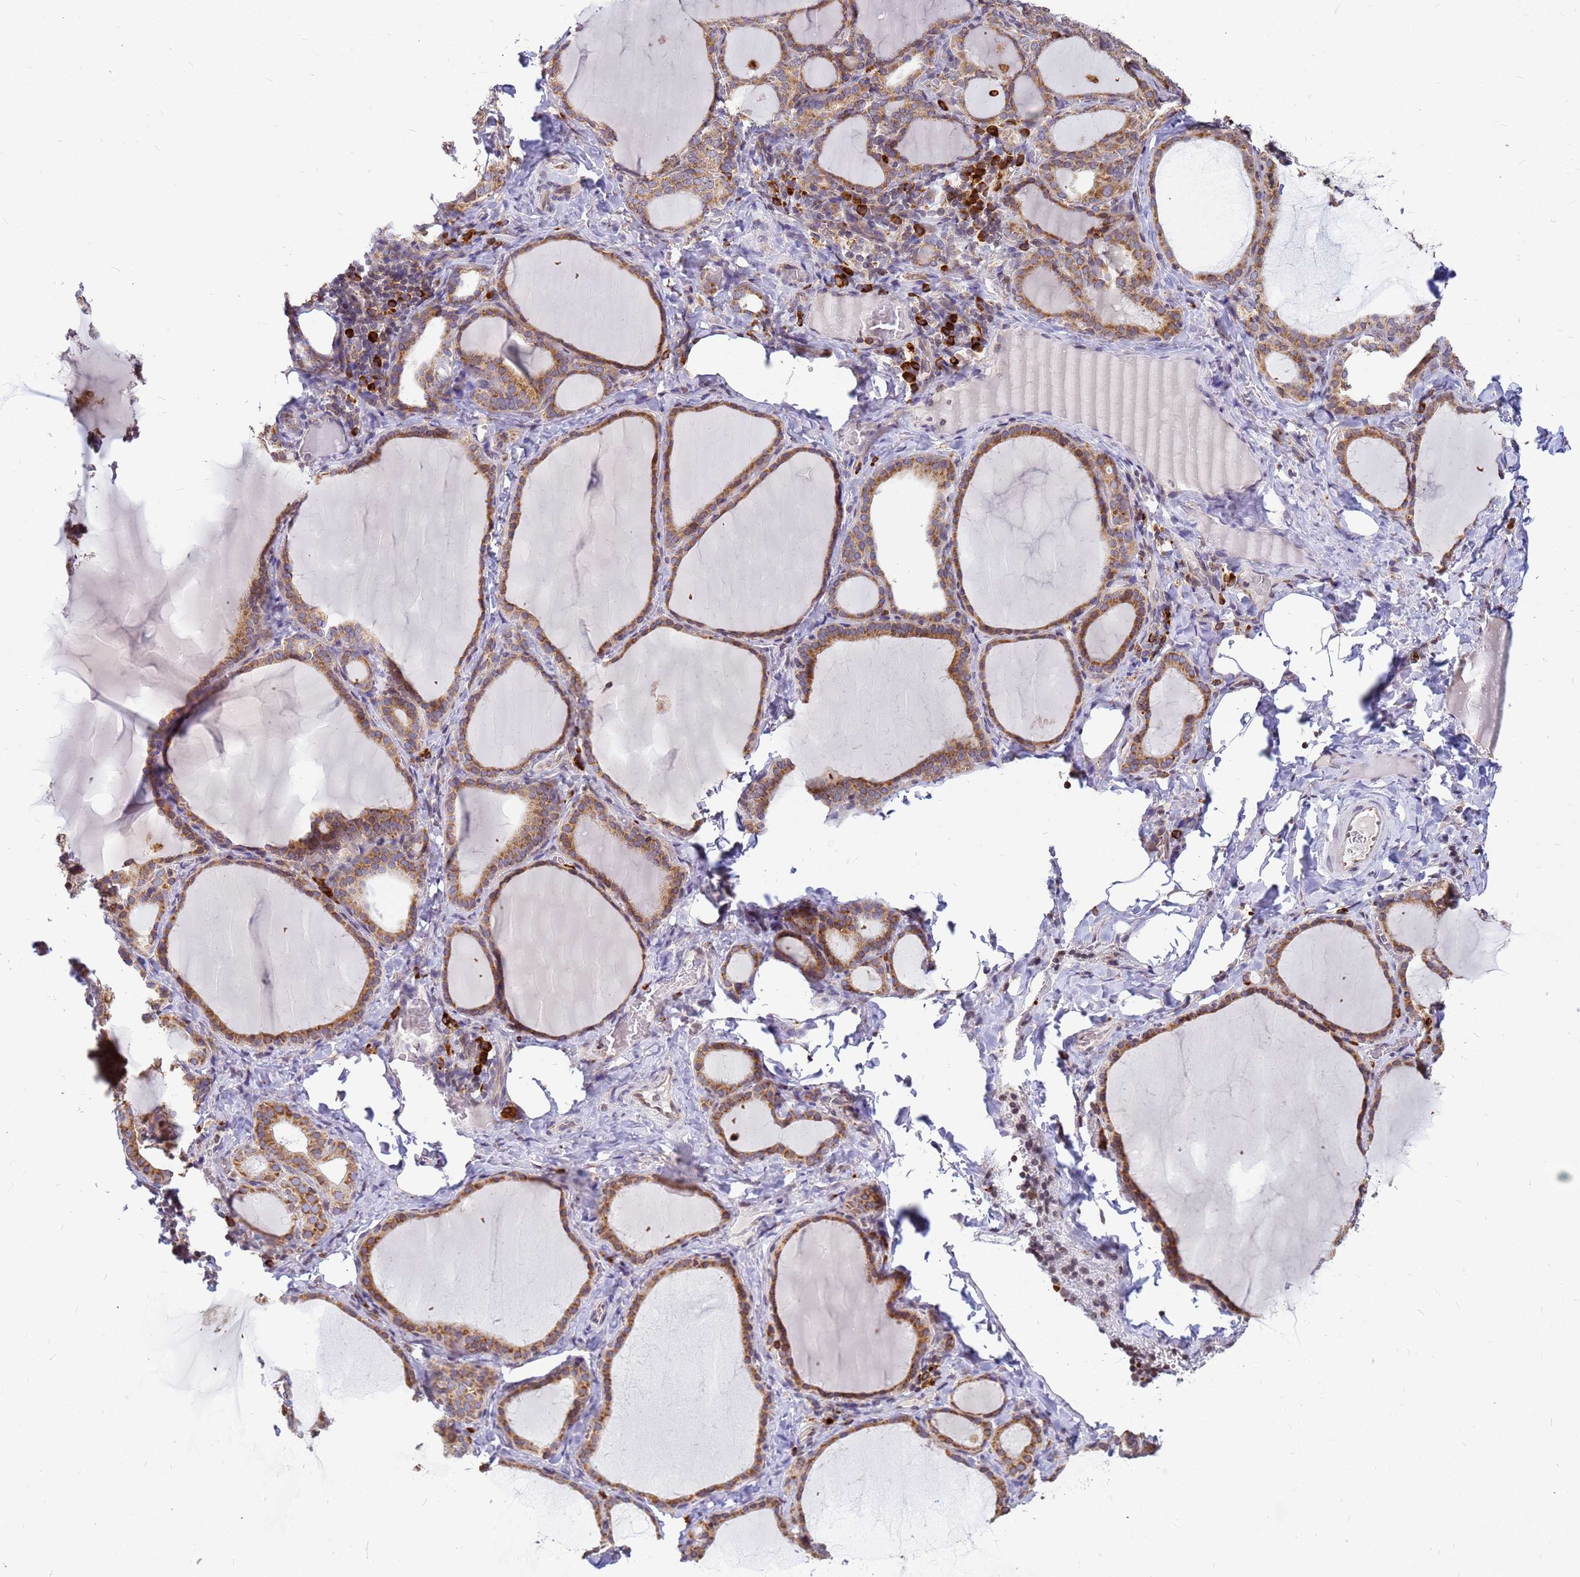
{"staining": {"intensity": "moderate", "quantity": ">75%", "location": "cytoplasmic/membranous"}, "tissue": "thyroid gland", "cell_type": "Glandular cells", "image_type": "normal", "snomed": [{"axis": "morphology", "description": "Normal tissue, NOS"}, {"axis": "topography", "description": "Thyroid gland"}], "caption": "IHC image of normal thyroid gland: human thyroid gland stained using immunohistochemistry (IHC) demonstrates medium levels of moderate protein expression localized specifically in the cytoplasmic/membranous of glandular cells, appearing as a cytoplasmic/membranous brown color.", "gene": "SSR4", "patient": {"sex": "female", "age": 39}}